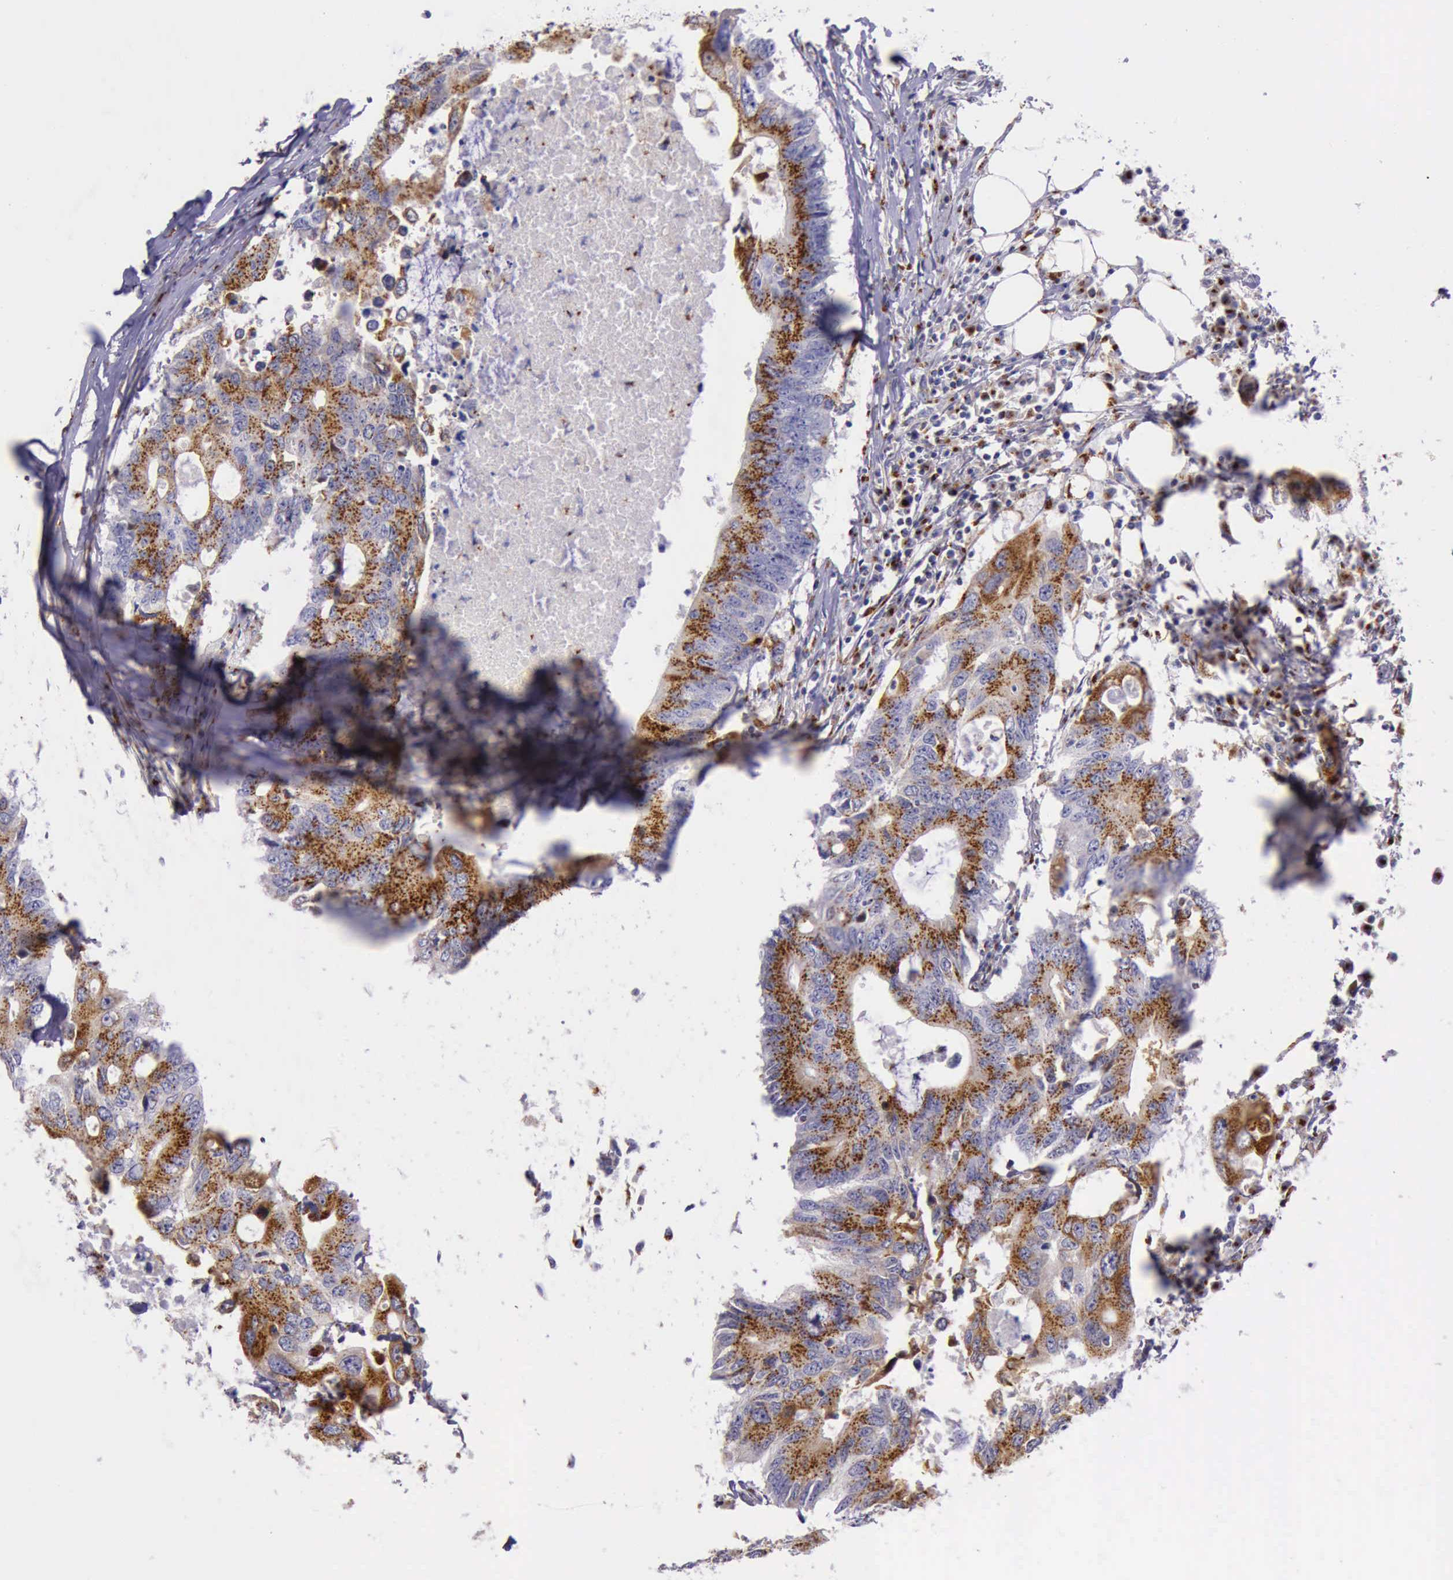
{"staining": {"intensity": "strong", "quantity": ">75%", "location": "cytoplasmic/membranous"}, "tissue": "colorectal cancer", "cell_type": "Tumor cells", "image_type": "cancer", "snomed": [{"axis": "morphology", "description": "Adenocarcinoma, NOS"}, {"axis": "topography", "description": "Colon"}], "caption": "Immunohistochemical staining of human colorectal adenocarcinoma shows high levels of strong cytoplasmic/membranous expression in about >75% of tumor cells.", "gene": "GOLGA5", "patient": {"sex": "male", "age": 71}}